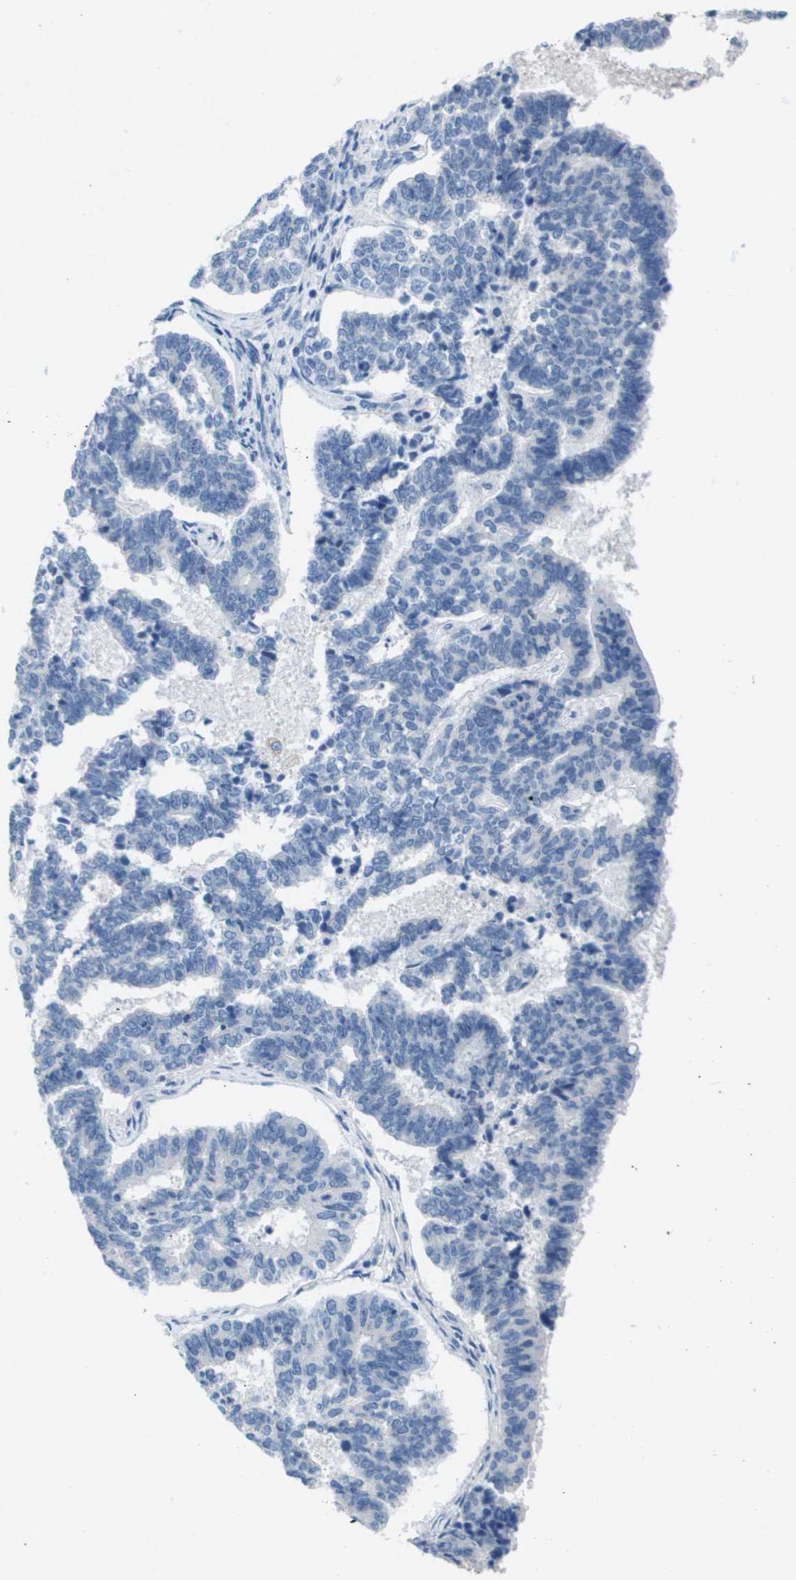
{"staining": {"intensity": "negative", "quantity": "none", "location": "none"}, "tissue": "endometrial cancer", "cell_type": "Tumor cells", "image_type": "cancer", "snomed": [{"axis": "morphology", "description": "Adenocarcinoma, NOS"}, {"axis": "topography", "description": "Endometrium"}], "caption": "This is an immunohistochemistry (IHC) micrograph of adenocarcinoma (endometrial). There is no positivity in tumor cells.", "gene": "NCS1", "patient": {"sex": "female", "age": 70}}